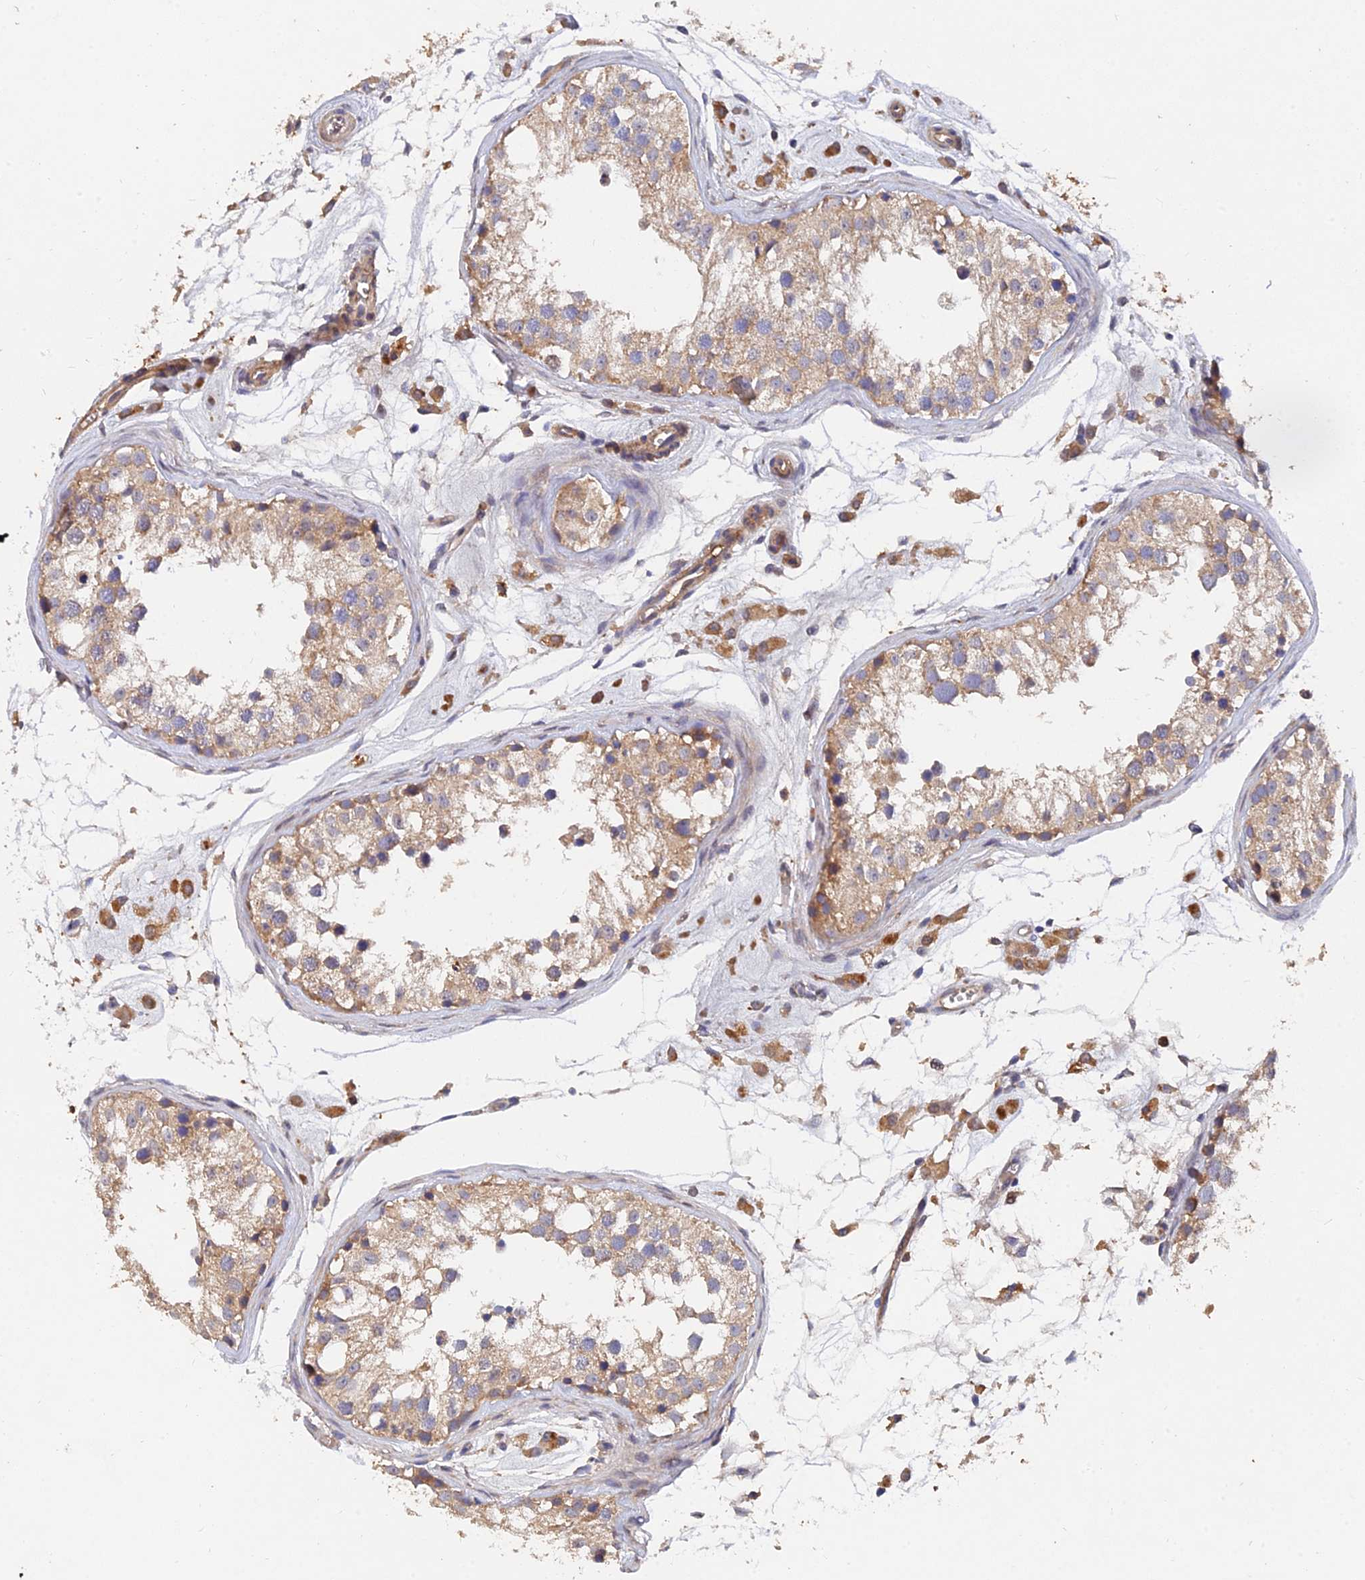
{"staining": {"intensity": "weak", "quantity": ">75%", "location": "cytoplasmic/membranous"}, "tissue": "testis", "cell_type": "Cells in seminiferous ducts", "image_type": "normal", "snomed": [{"axis": "morphology", "description": "Normal tissue, NOS"}, {"axis": "morphology", "description": "Adenocarcinoma, metastatic, NOS"}, {"axis": "topography", "description": "Testis"}], "caption": "The immunohistochemical stain labels weak cytoplasmic/membranous expression in cells in seminiferous ducts of benign testis. The staining is performed using DAB (3,3'-diaminobenzidine) brown chromogen to label protein expression. The nuclei are counter-stained blue using hematoxylin.", "gene": "SLC38A11", "patient": {"sex": "male", "age": 26}}